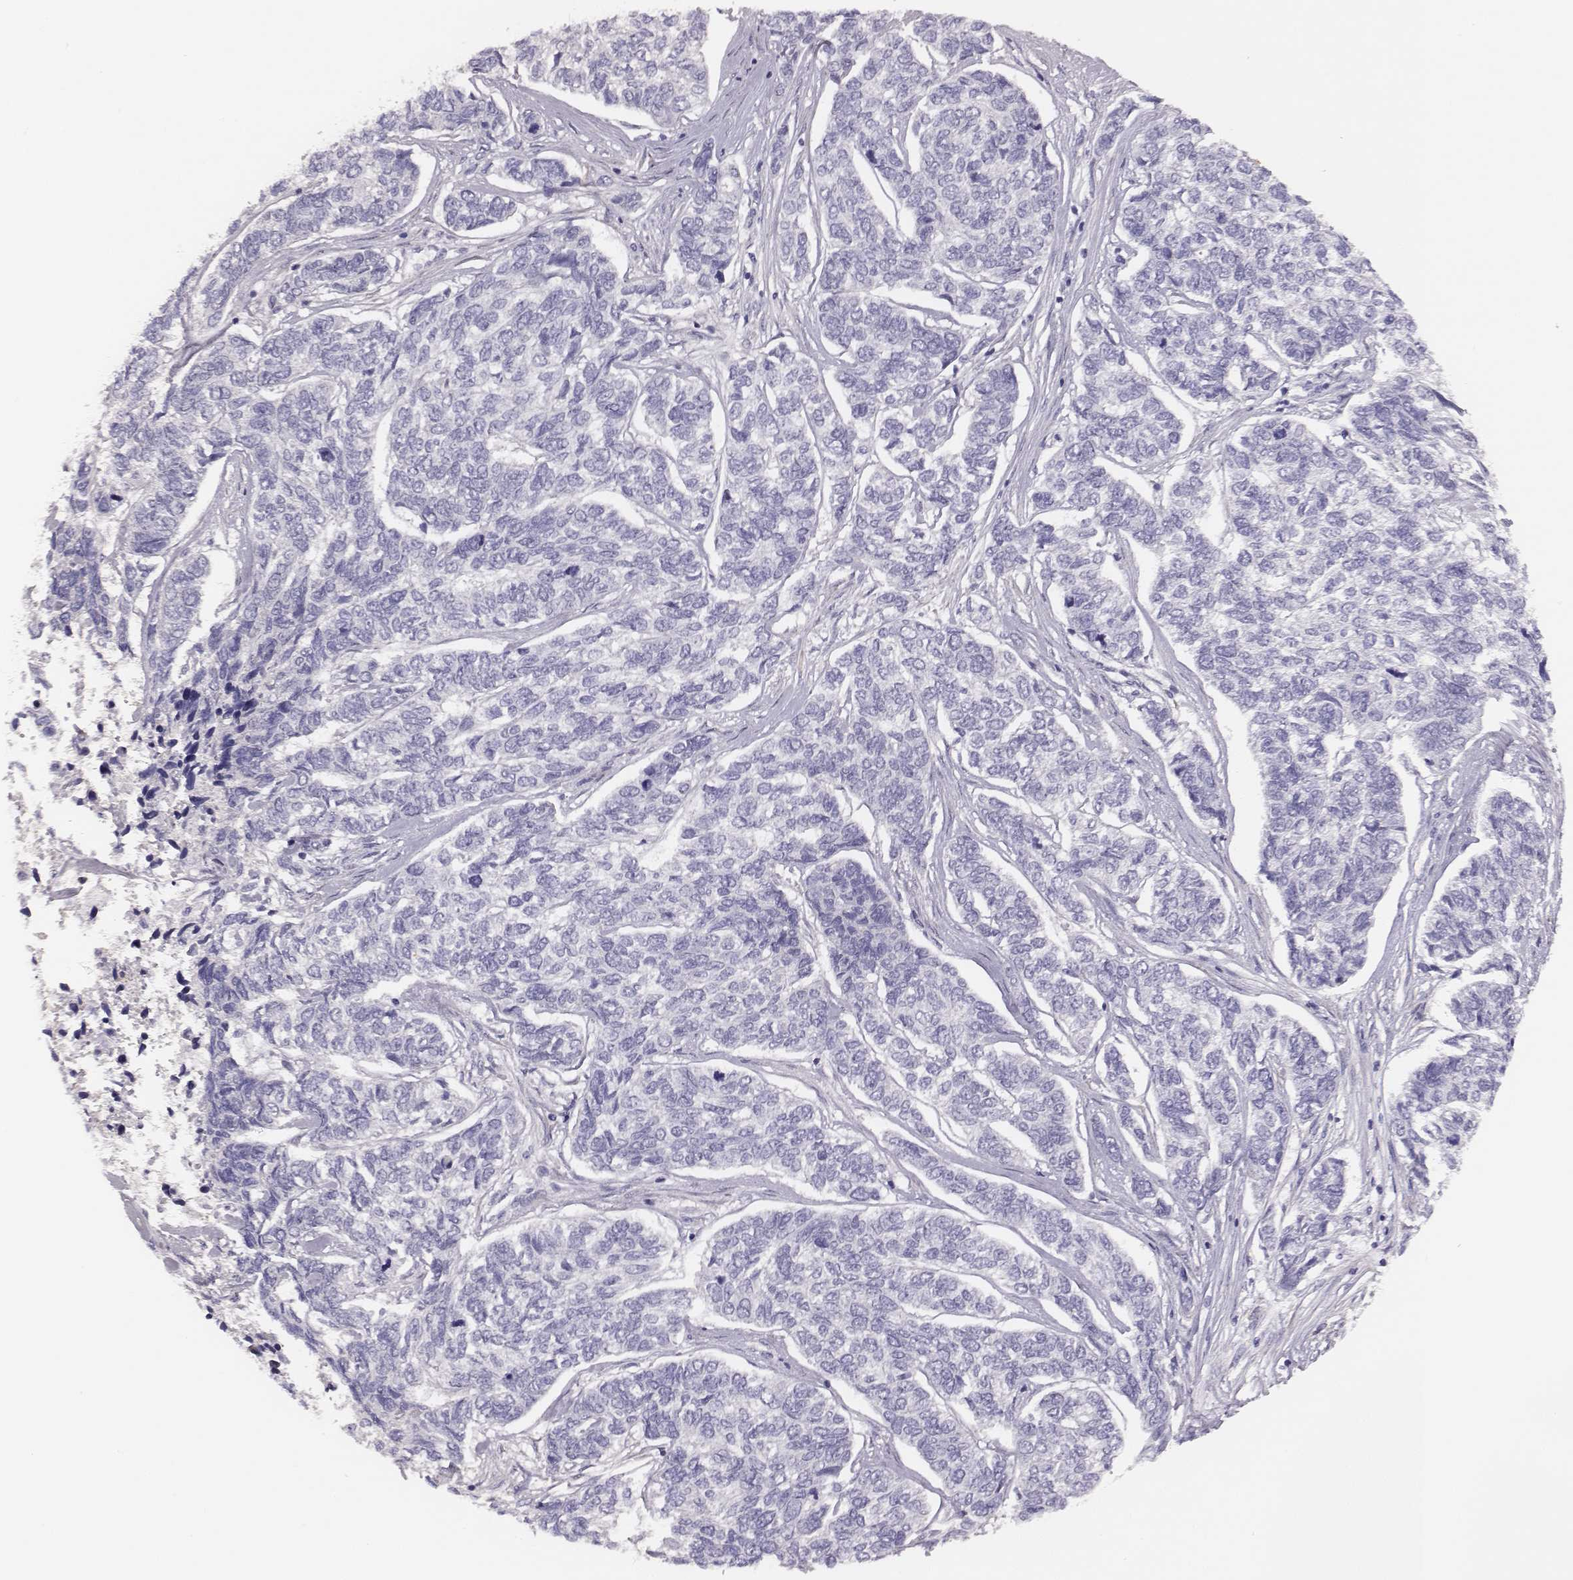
{"staining": {"intensity": "negative", "quantity": "none", "location": "none"}, "tissue": "skin cancer", "cell_type": "Tumor cells", "image_type": "cancer", "snomed": [{"axis": "morphology", "description": "Basal cell carcinoma"}, {"axis": "topography", "description": "Skin"}], "caption": "The image reveals no staining of tumor cells in skin cancer.", "gene": "GUCA1A", "patient": {"sex": "female", "age": 65}}